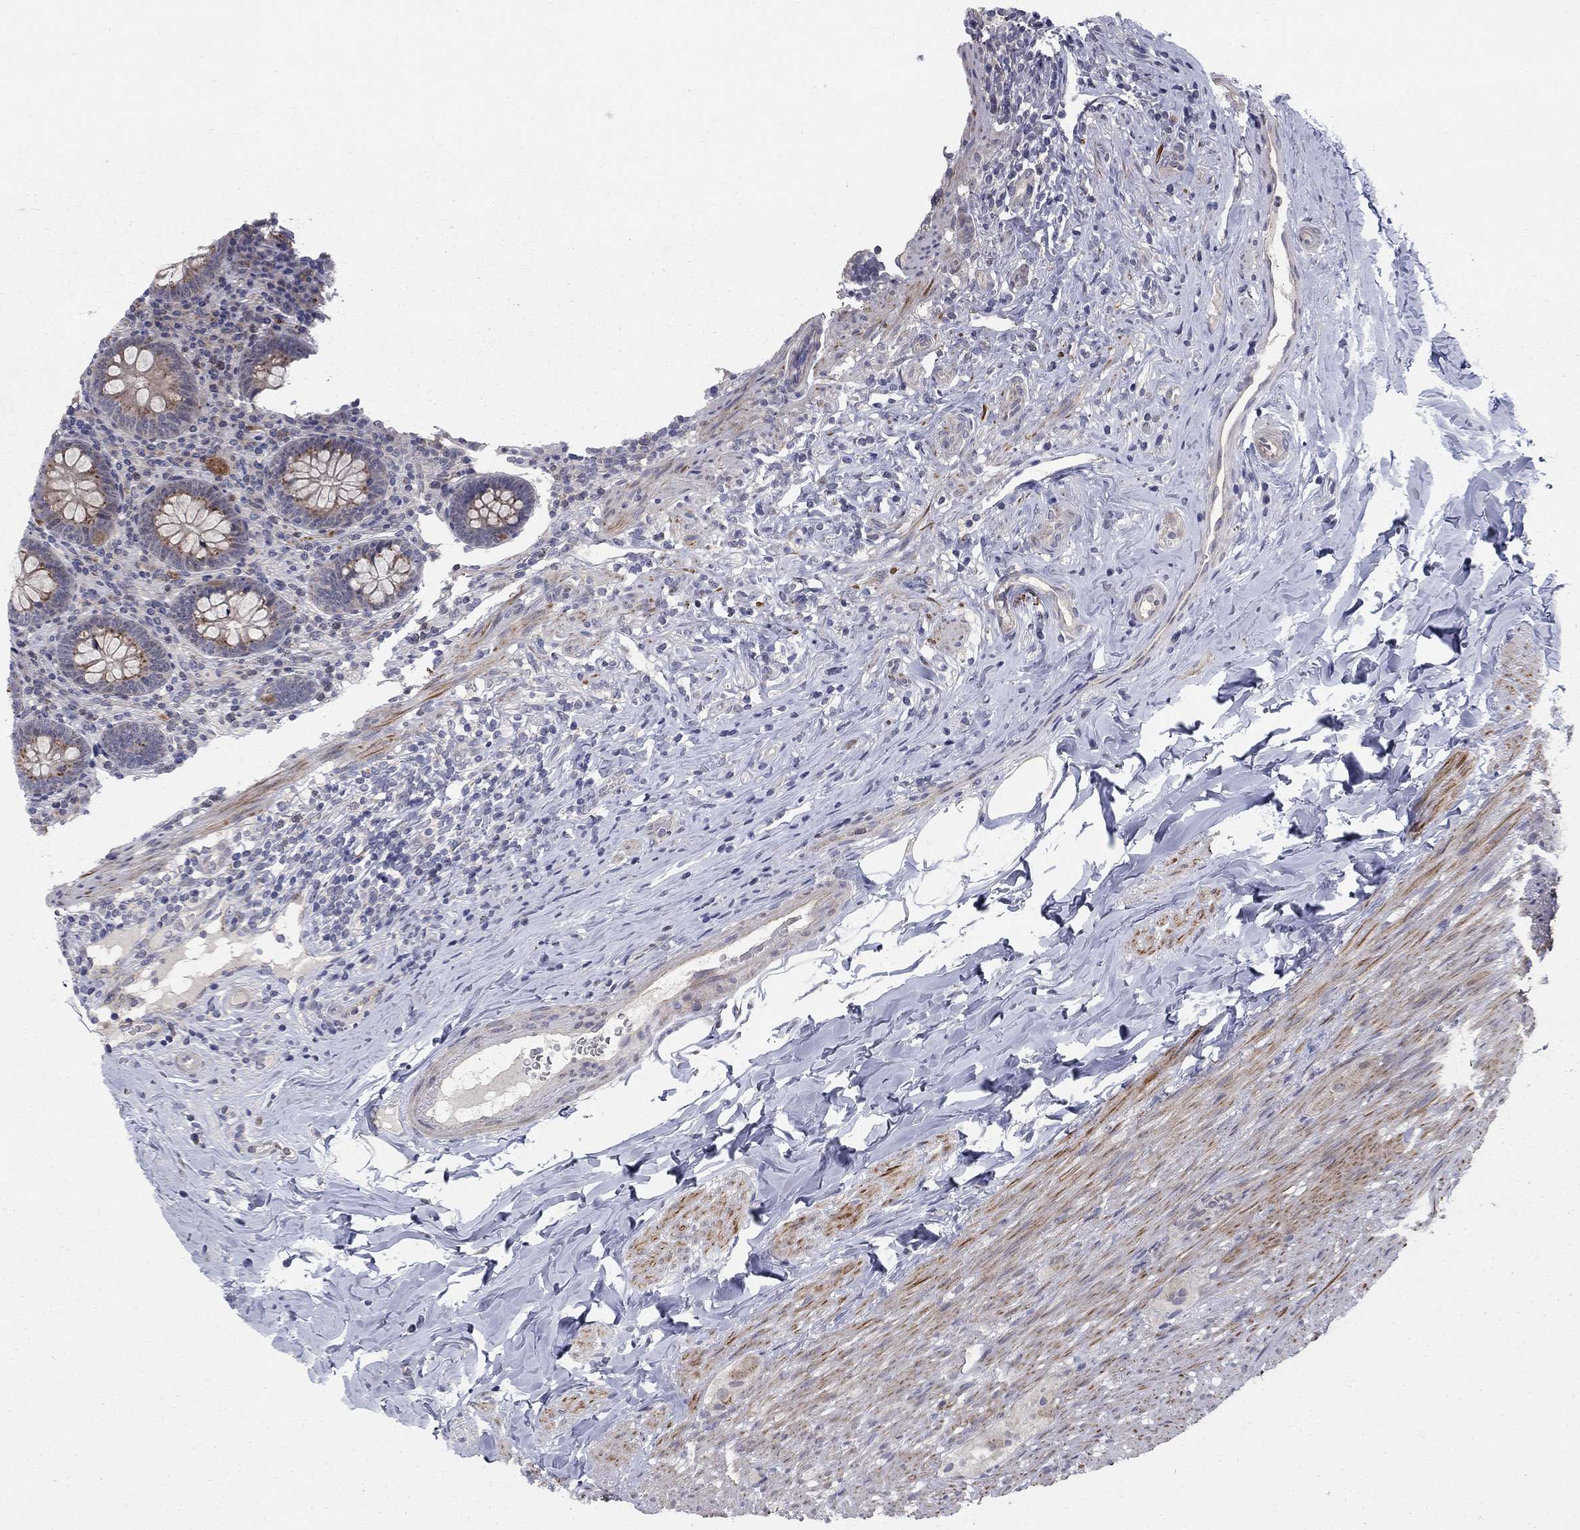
{"staining": {"intensity": "strong", "quantity": "<25%", "location": "cytoplasmic/membranous"}, "tissue": "appendix", "cell_type": "Glandular cells", "image_type": "normal", "snomed": [{"axis": "morphology", "description": "Normal tissue, NOS"}, {"axis": "topography", "description": "Appendix"}], "caption": "High-magnification brightfield microscopy of normal appendix stained with DAB (3,3'-diaminobenzidine) (brown) and counterstained with hematoxylin (blue). glandular cells exhibit strong cytoplasmic/membranous positivity is present in approximately<25% of cells.", "gene": "FAM3B", "patient": {"sex": "male", "age": 47}}